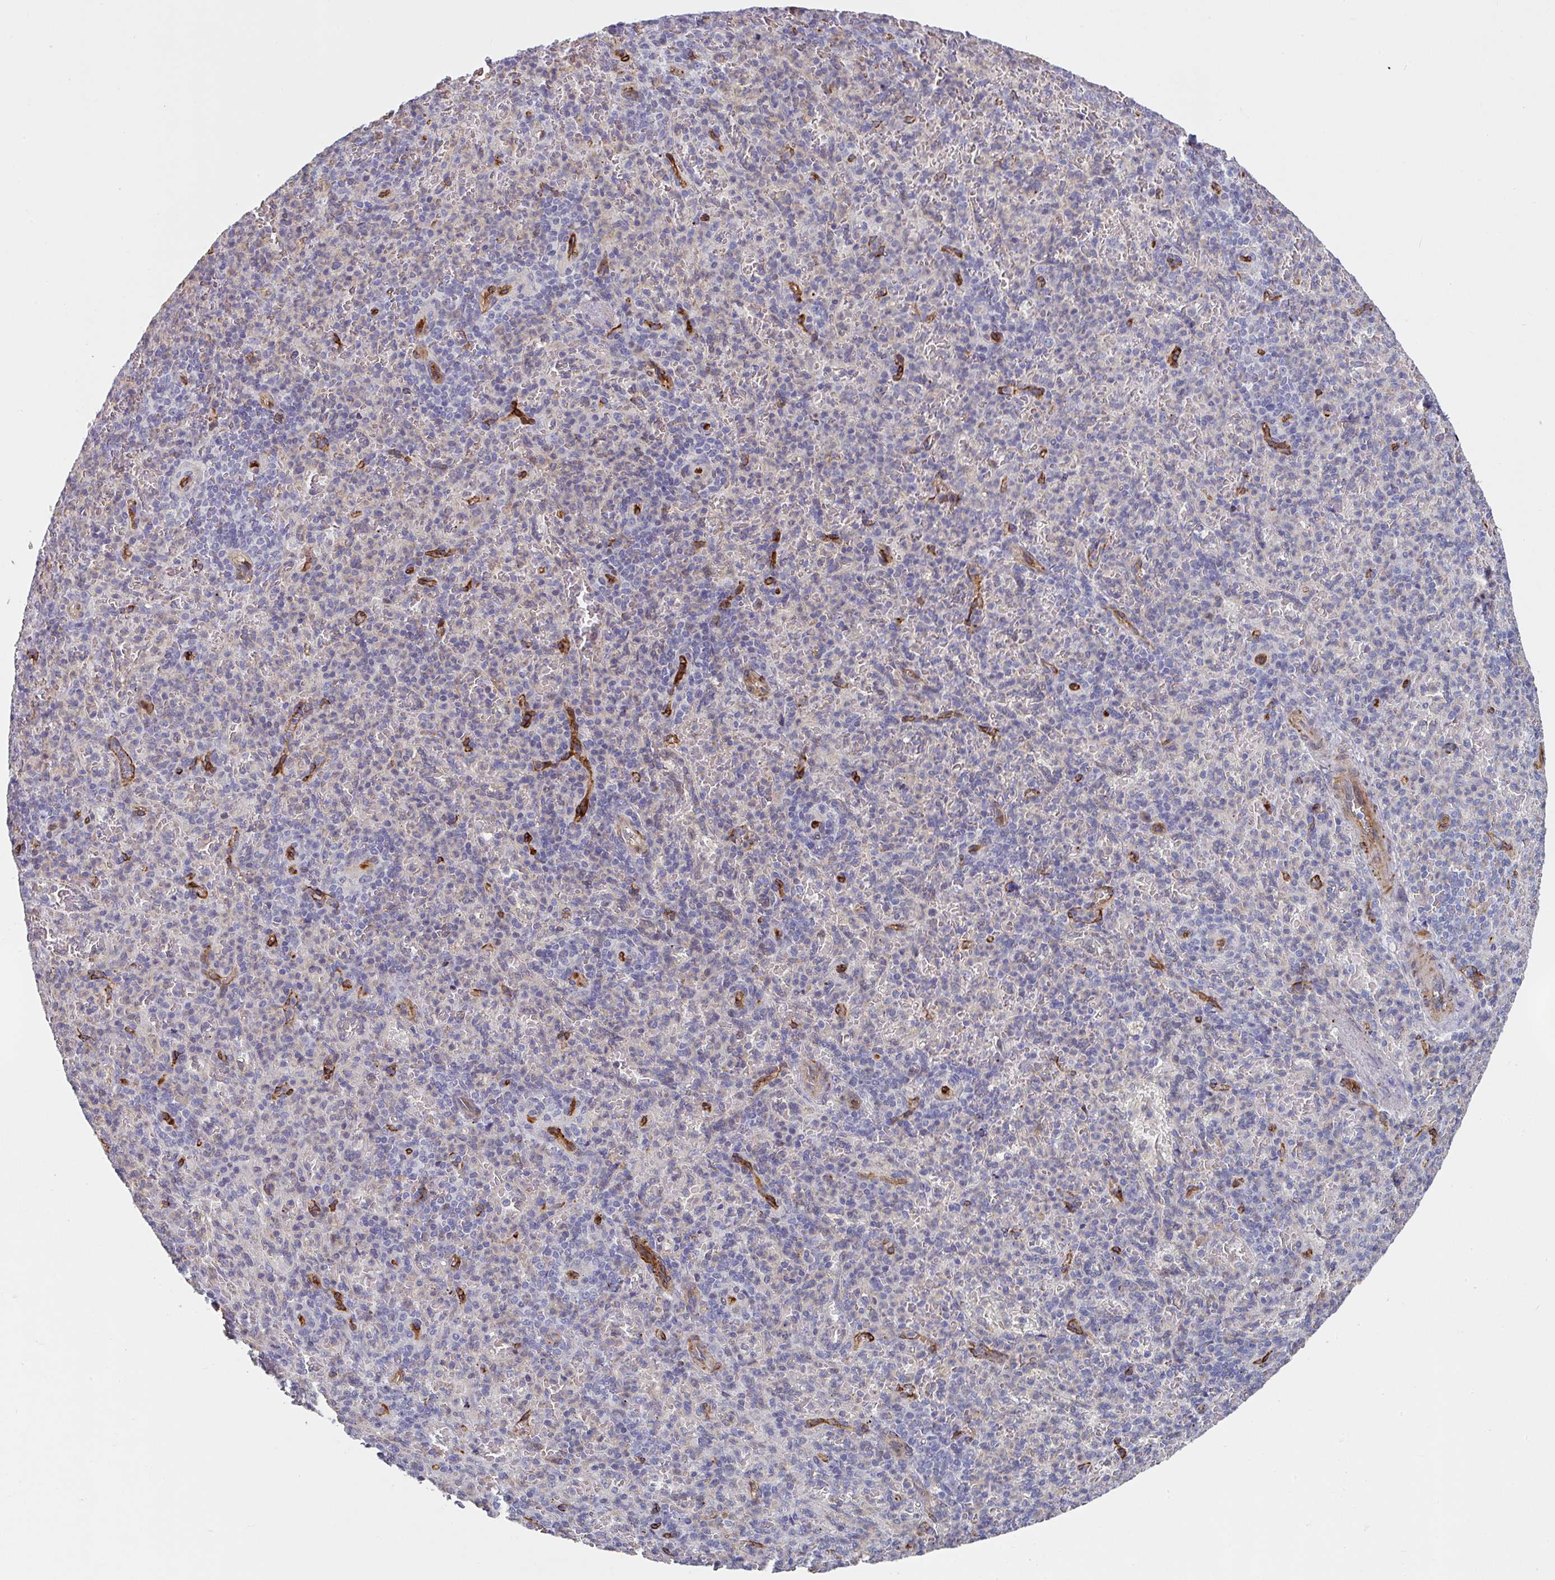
{"staining": {"intensity": "negative", "quantity": "none", "location": "none"}, "tissue": "spleen", "cell_type": "Cells in red pulp", "image_type": "normal", "snomed": [{"axis": "morphology", "description": "Normal tissue, NOS"}, {"axis": "topography", "description": "Spleen"}], "caption": "Cells in red pulp show no significant expression in normal spleen. (Brightfield microscopy of DAB (3,3'-diaminobenzidine) immunohistochemistry at high magnification).", "gene": "BEND5", "patient": {"sex": "female", "age": 74}}